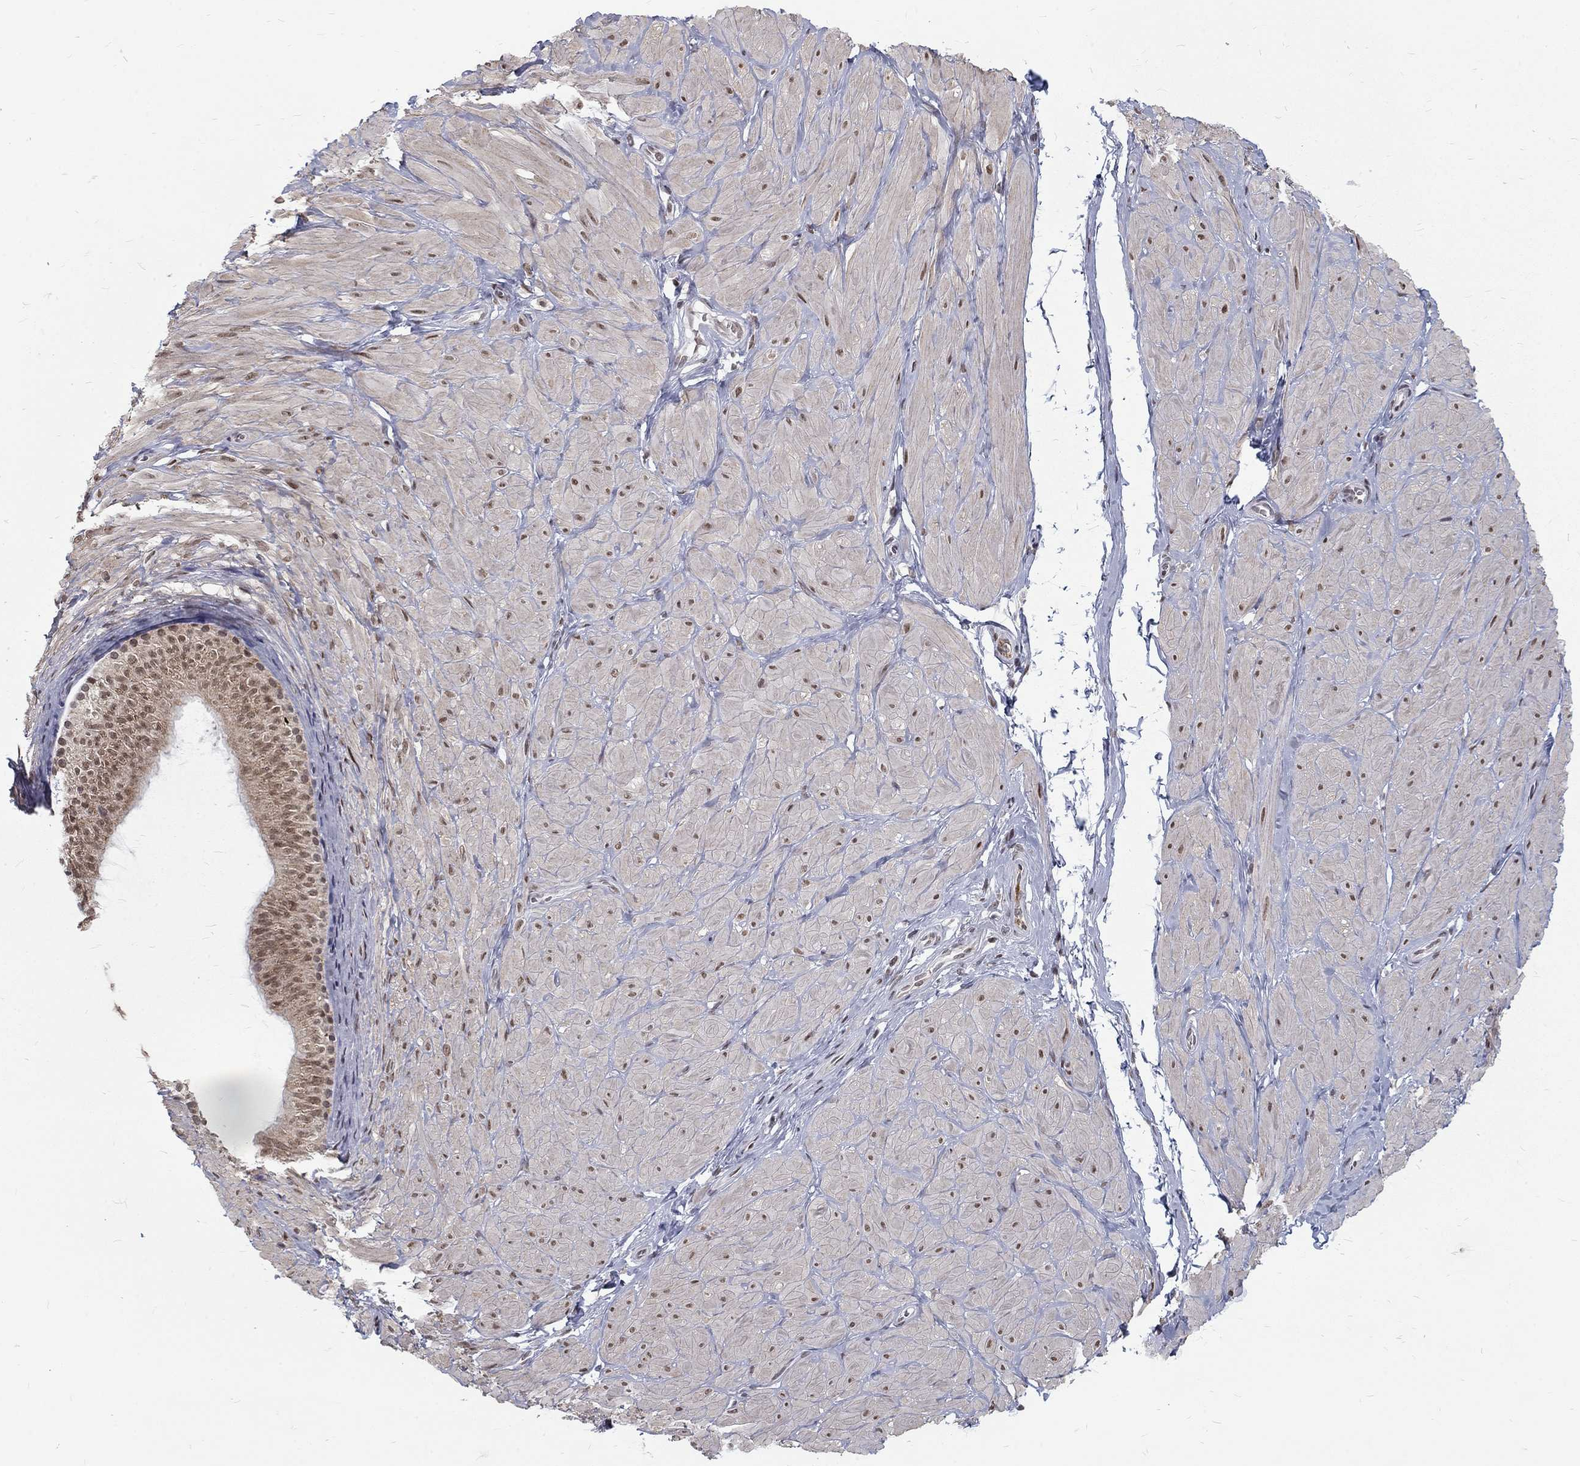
{"staining": {"intensity": "negative", "quantity": "none", "location": "none"}, "tissue": "adipose tissue", "cell_type": "Adipocytes", "image_type": "normal", "snomed": [{"axis": "morphology", "description": "Normal tissue, NOS"}, {"axis": "topography", "description": "Smooth muscle"}, {"axis": "topography", "description": "Peripheral nerve tissue"}], "caption": "Immunohistochemistry (IHC) of normal adipose tissue exhibits no staining in adipocytes.", "gene": "TCEAL1", "patient": {"sex": "male", "age": 22}}